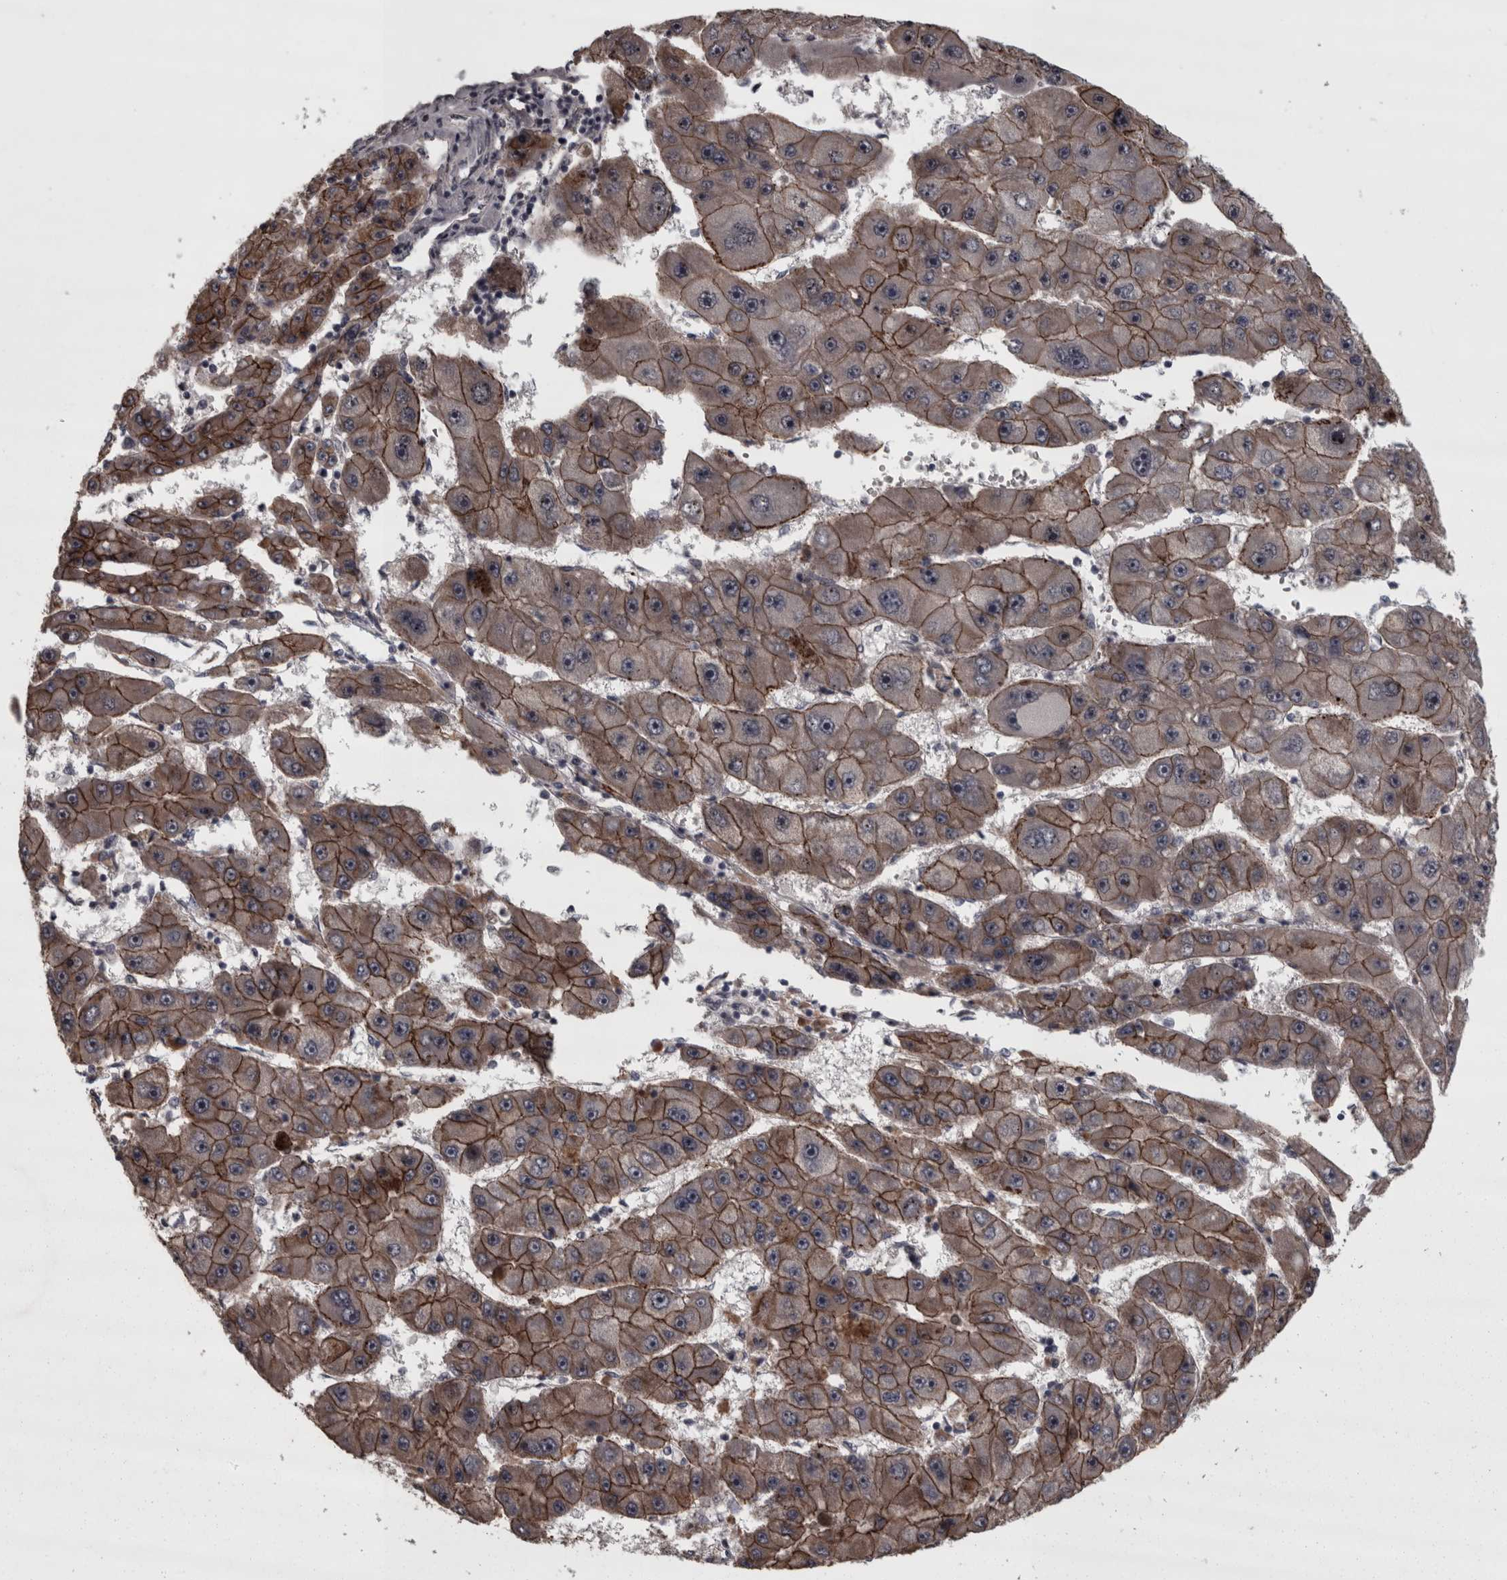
{"staining": {"intensity": "moderate", "quantity": ">75%", "location": "cytoplasmic/membranous"}, "tissue": "liver cancer", "cell_type": "Tumor cells", "image_type": "cancer", "snomed": [{"axis": "morphology", "description": "Carcinoma, Hepatocellular, NOS"}, {"axis": "topography", "description": "Liver"}], "caption": "Human liver cancer stained with a brown dye demonstrates moderate cytoplasmic/membranous positive expression in approximately >75% of tumor cells.", "gene": "PCDH17", "patient": {"sex": "female", "age": 61}}